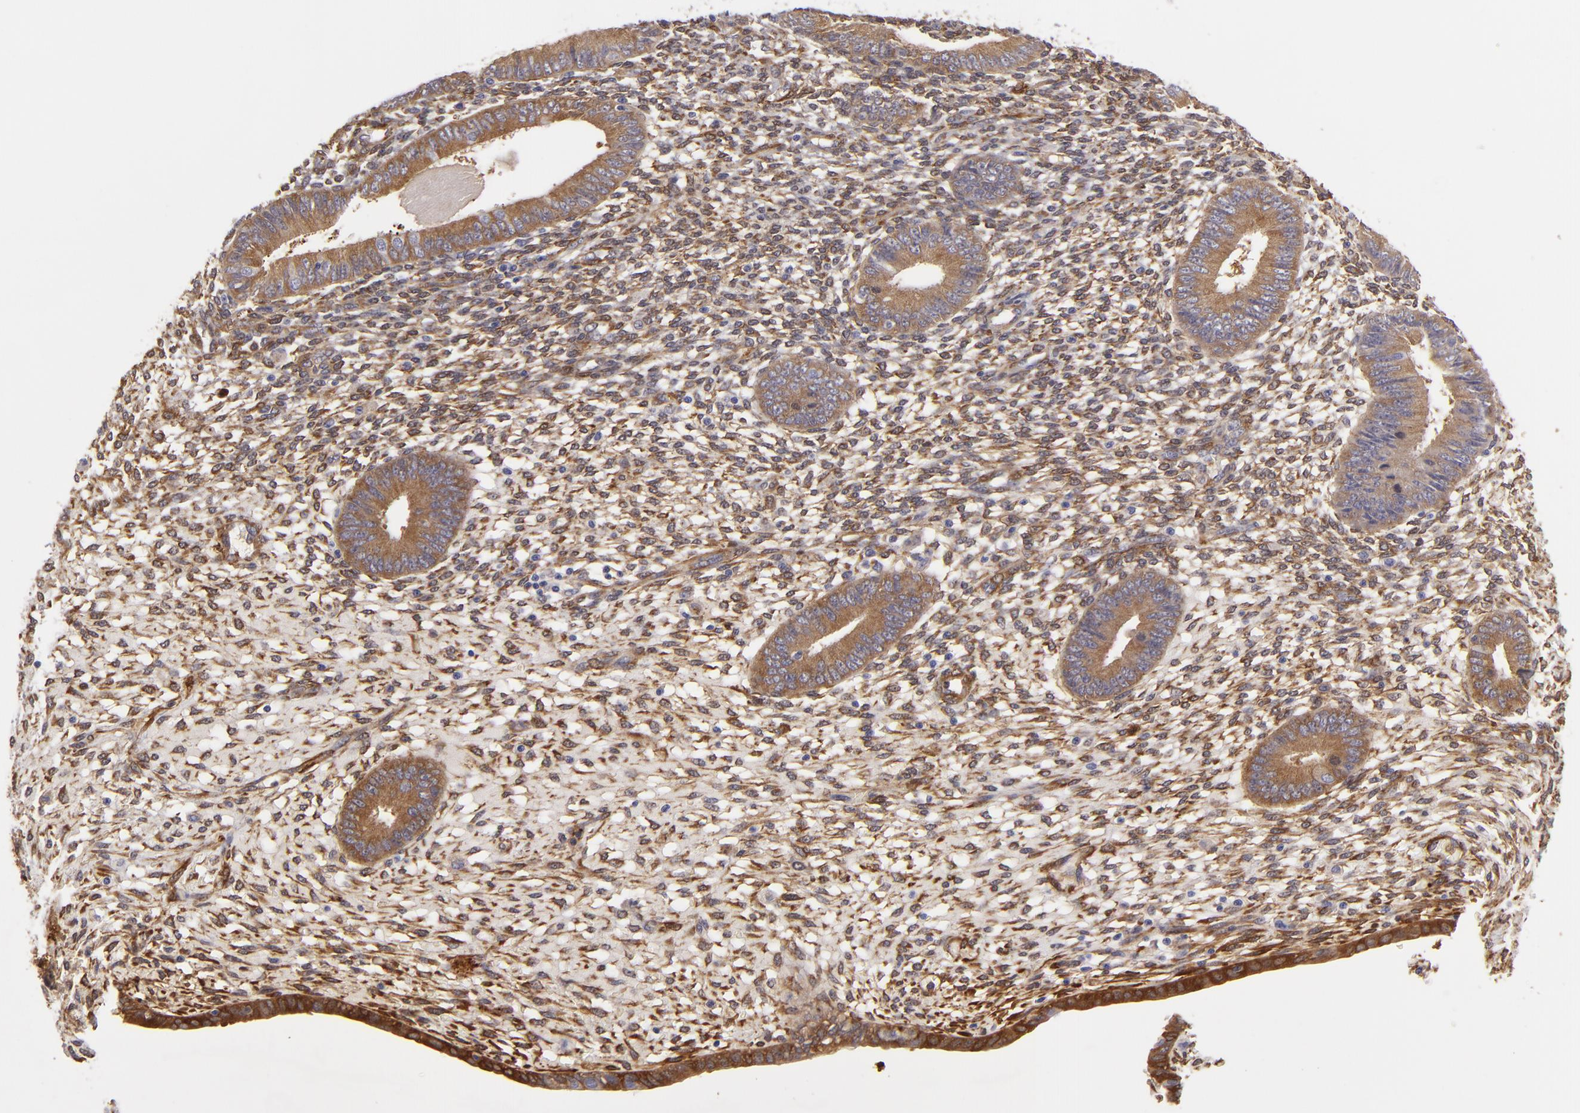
{"staining": {"intensity": "strong", "quantity": ">75%", "location": "cytoplasmic/membranous"}, "tissue": "endometrium", "cell_type": "Cells in endometrial stroma", "image_type": "normal", "snomed": [{"axis": "morphology", "description": "Normal tissue, NOS"}, {"axis": "topography", "description": "Endometrium"}], "caption": "DAB (3,3'-diaminobenzidine) immunohistochemical staining of benign human endometrium shows strong cytoplasmic/membranous protein staining in about >75% of cells in endometrial stroma.", "gene": "VCL", "patient": {"sex": "female", "age": 42}}